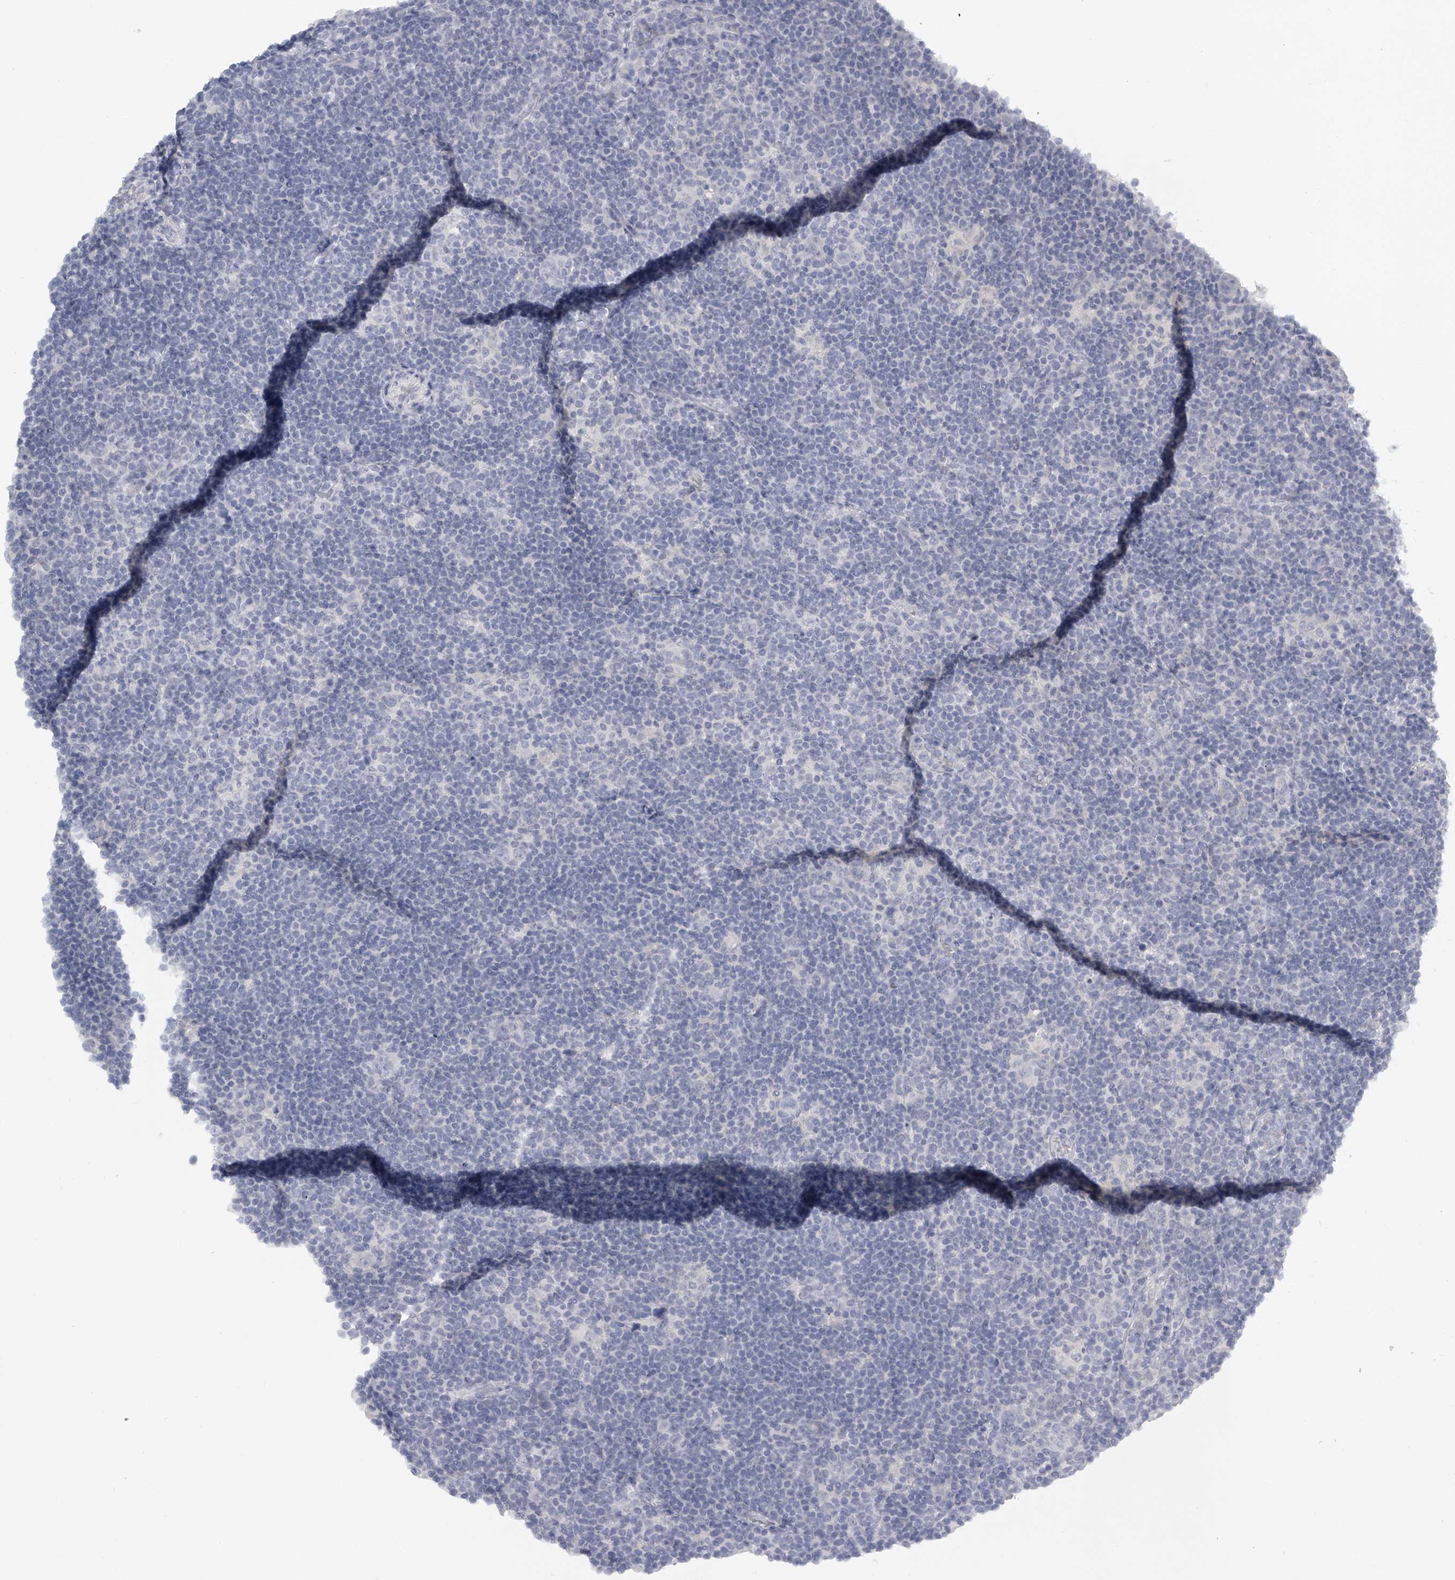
{"staining": {"intensity": "negative", "quantity": "none", "location": "none"}, "tissue": "lymphoma", "cell_type": "Tumor cells", "image_type": "cancer", "snomed": [{"axis": "morphology", "description": "Hodgkin's disease, NOS"}, {"axis": "topography", "description": "Lymph node"}], "caption": "This is an immunohistochemistry histopathology image of human lymphoma. There is no staining in tumor cells.", "gene": "FAT2", "patient": {"sex": "female", "age": 57}}